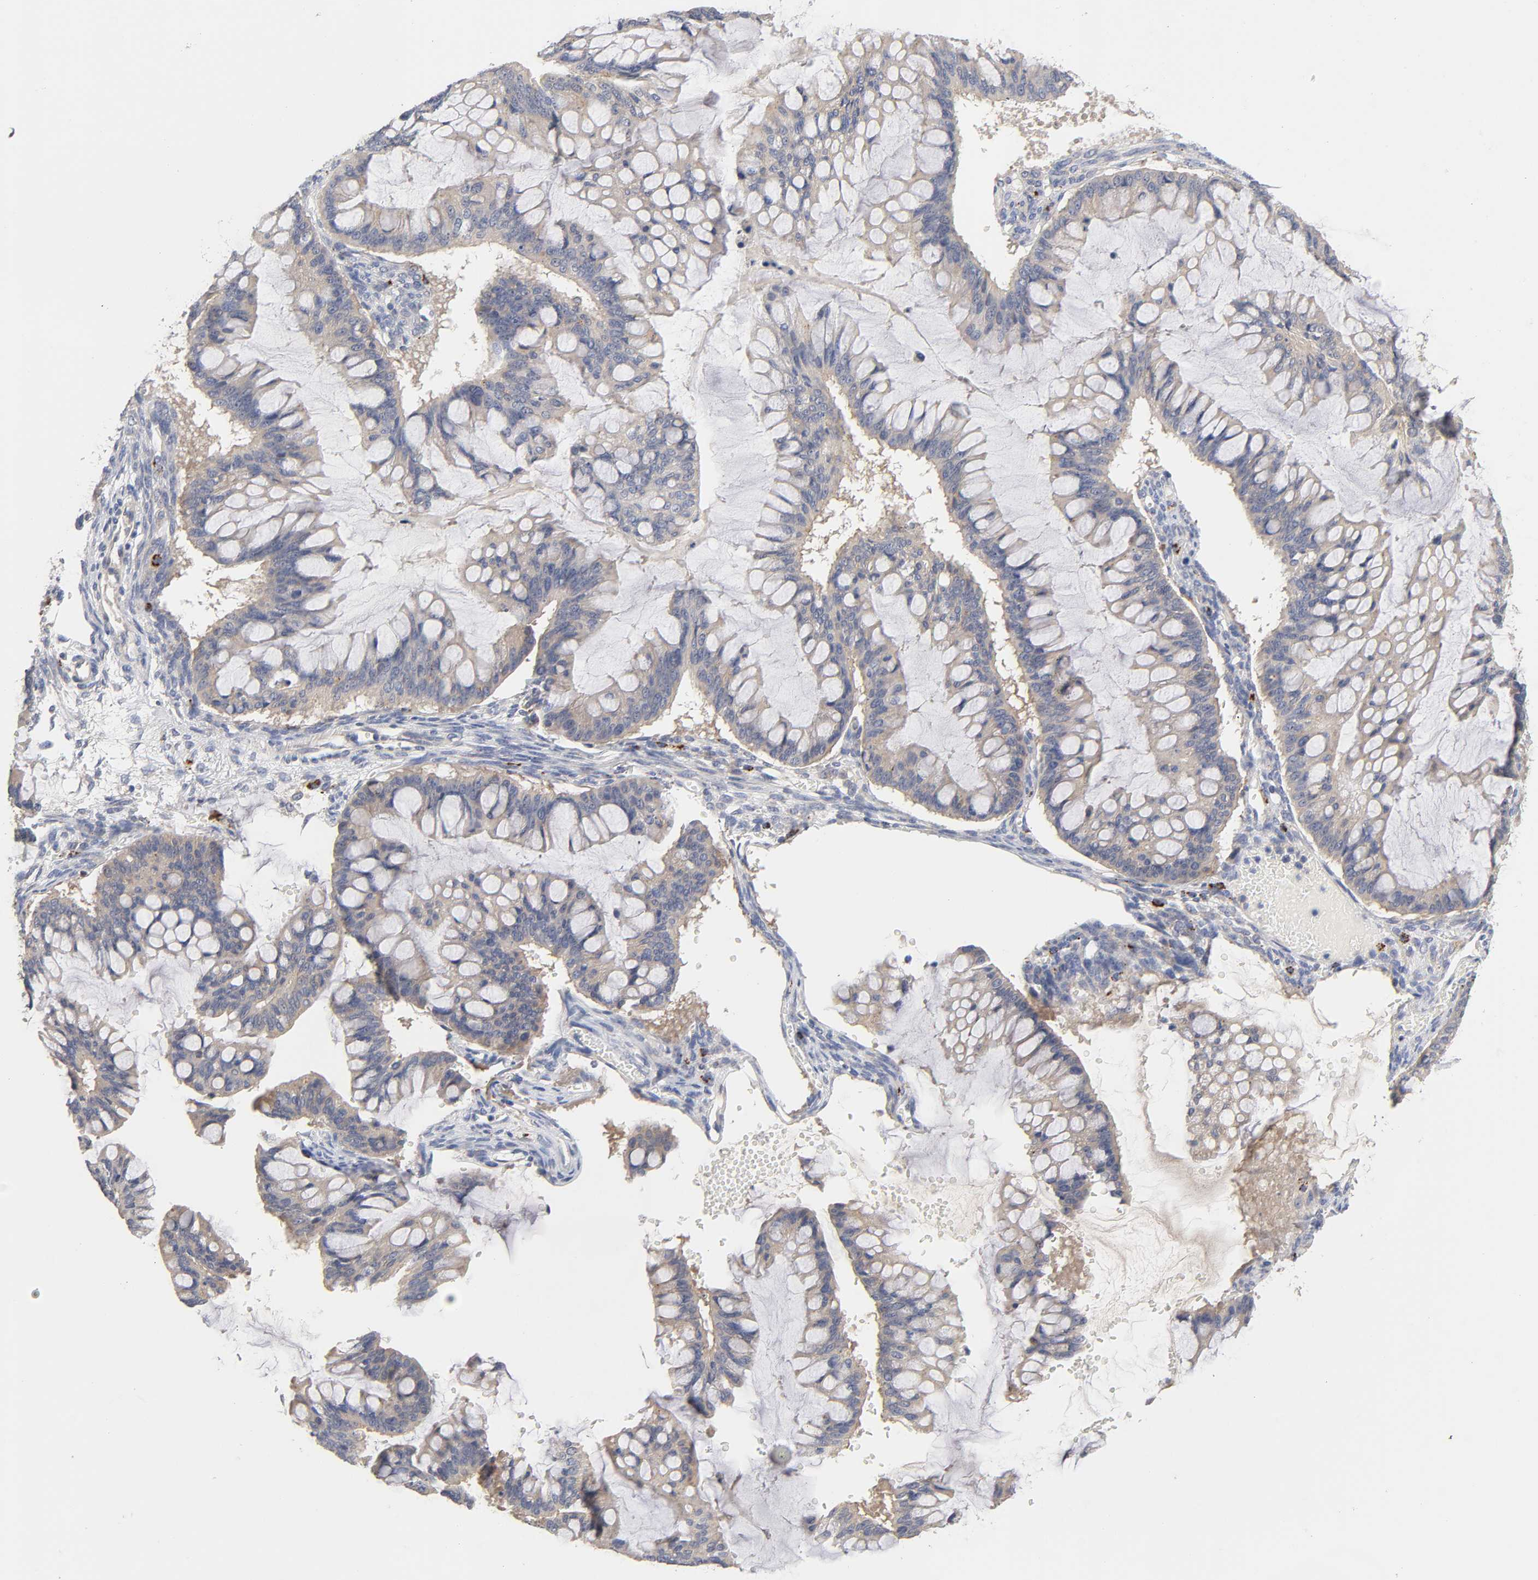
{"staining": {"intensity": "weak", "quantity": ">75%", "location": "cytoplasmic/membranous"}, "tissue": "ovarian cancer", "cell_type": "Tumor cells", "image_type": "cancer", "snomed": [{"axis": "morphology", "description": "Cystadenocarcinoma, mucinous, NOS"}, {"axis": "topography", "description": "Ovary"}], "caption": "Mucinous cystadenocarcinoma (ovarian) stained with IHC reveals weak cytoplasmic/membranous expression in about >75% of tumor cells.", "gene": "C17orf75", "patient": {"sex": "female", "age": 73}}